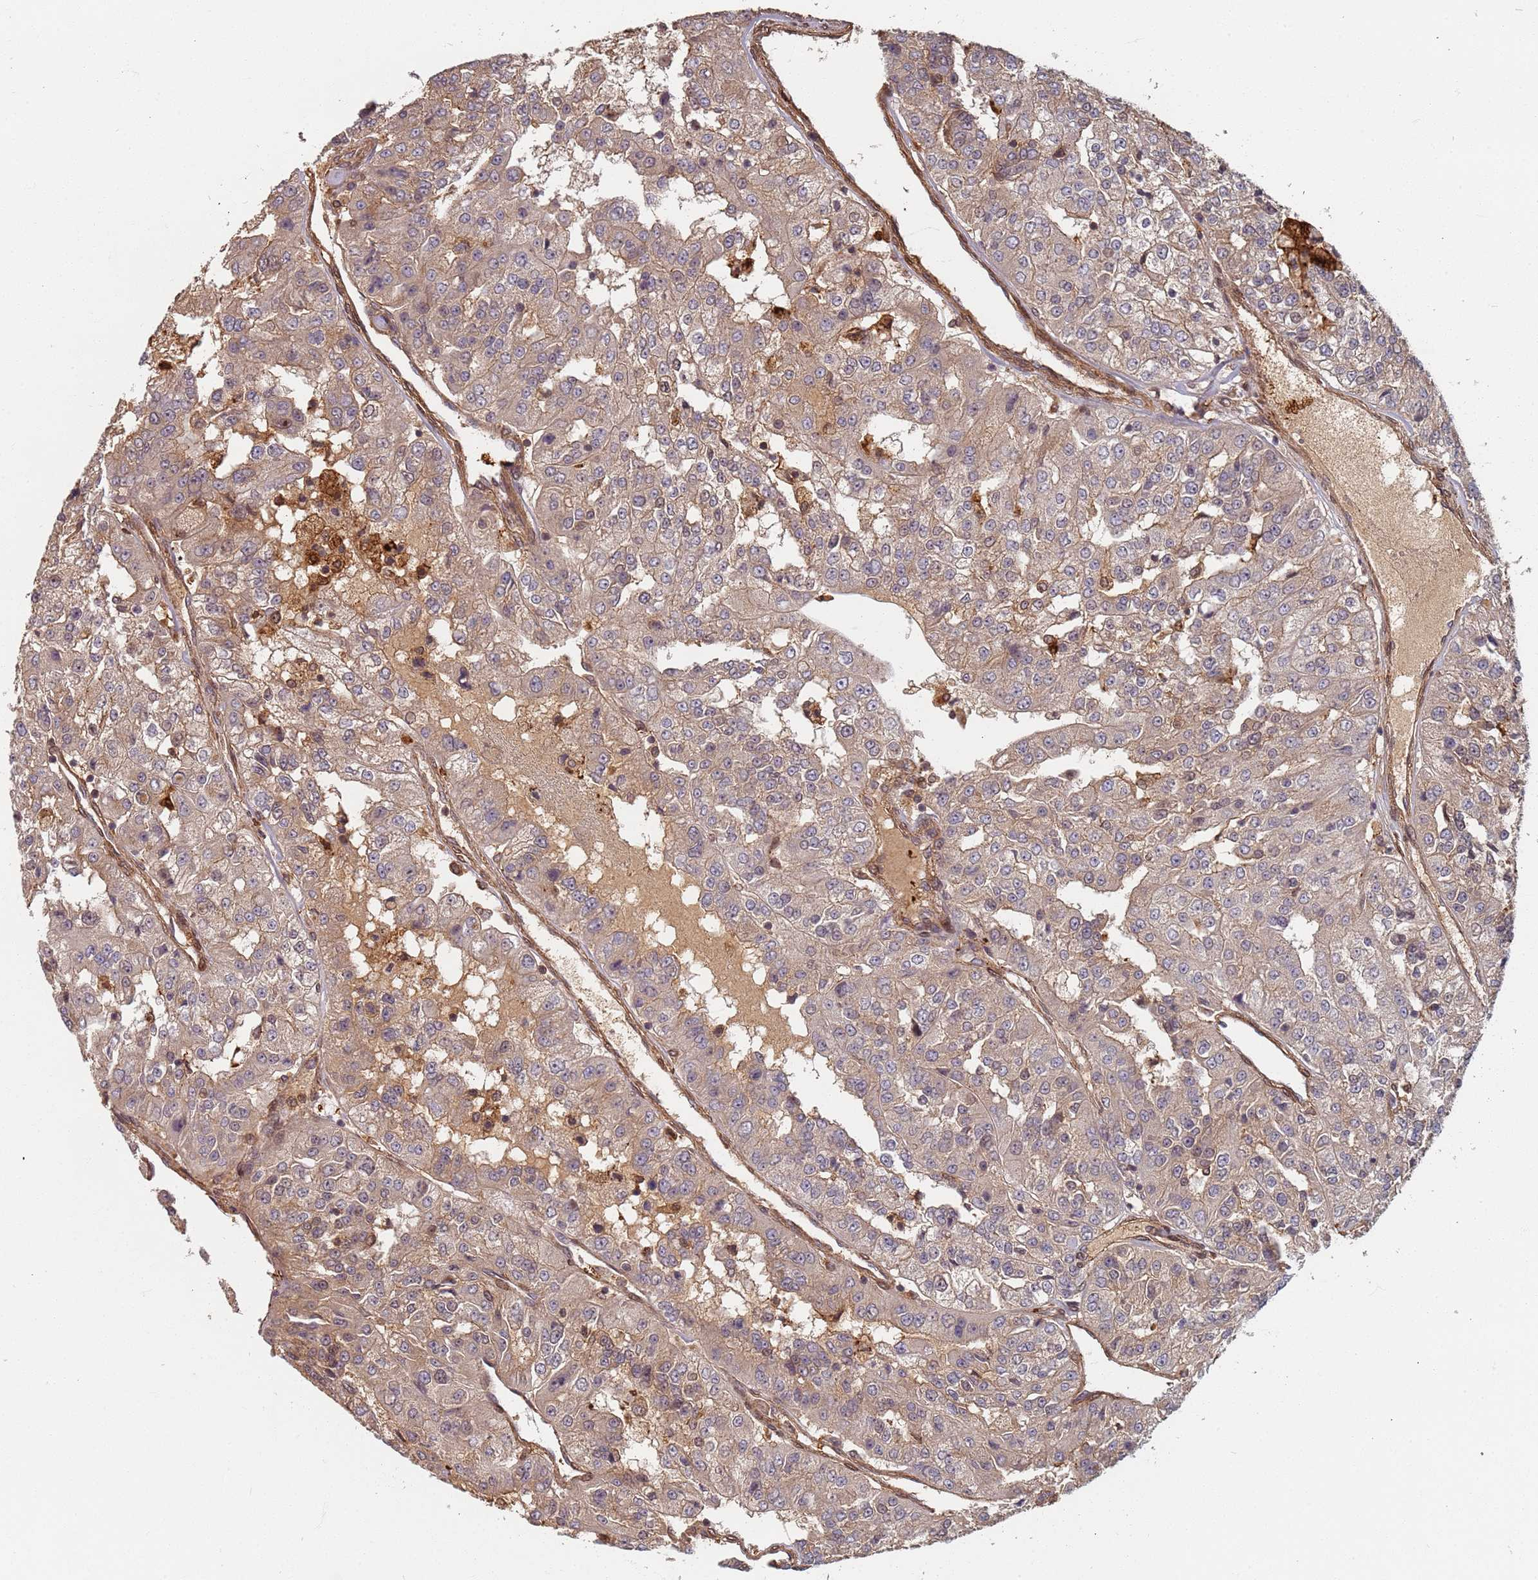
{"staining": {"intensity": "weak", "quantity": "<25%", "location": "cytoplasmic/membranous"}, "tissue": "renal cancer", "cell_type": "Tumor cells", "image_type": "cancer", "snomed": [{"axis": "morphology", "description": "Adenocarcinoma, NOS"}, {"axis": "topography", "description": "Kidney"}], "caption": "There is no significant staining in tumor cells of renal adenocarcinoma. The staining was performed using DAB to visualize the protein expression in brown, while the nuclei were stained in blue with hematoxylin (Magnification: 20x).", "gene": "SDCCAG8", "patient": {"sex": "female", "age": 63}}